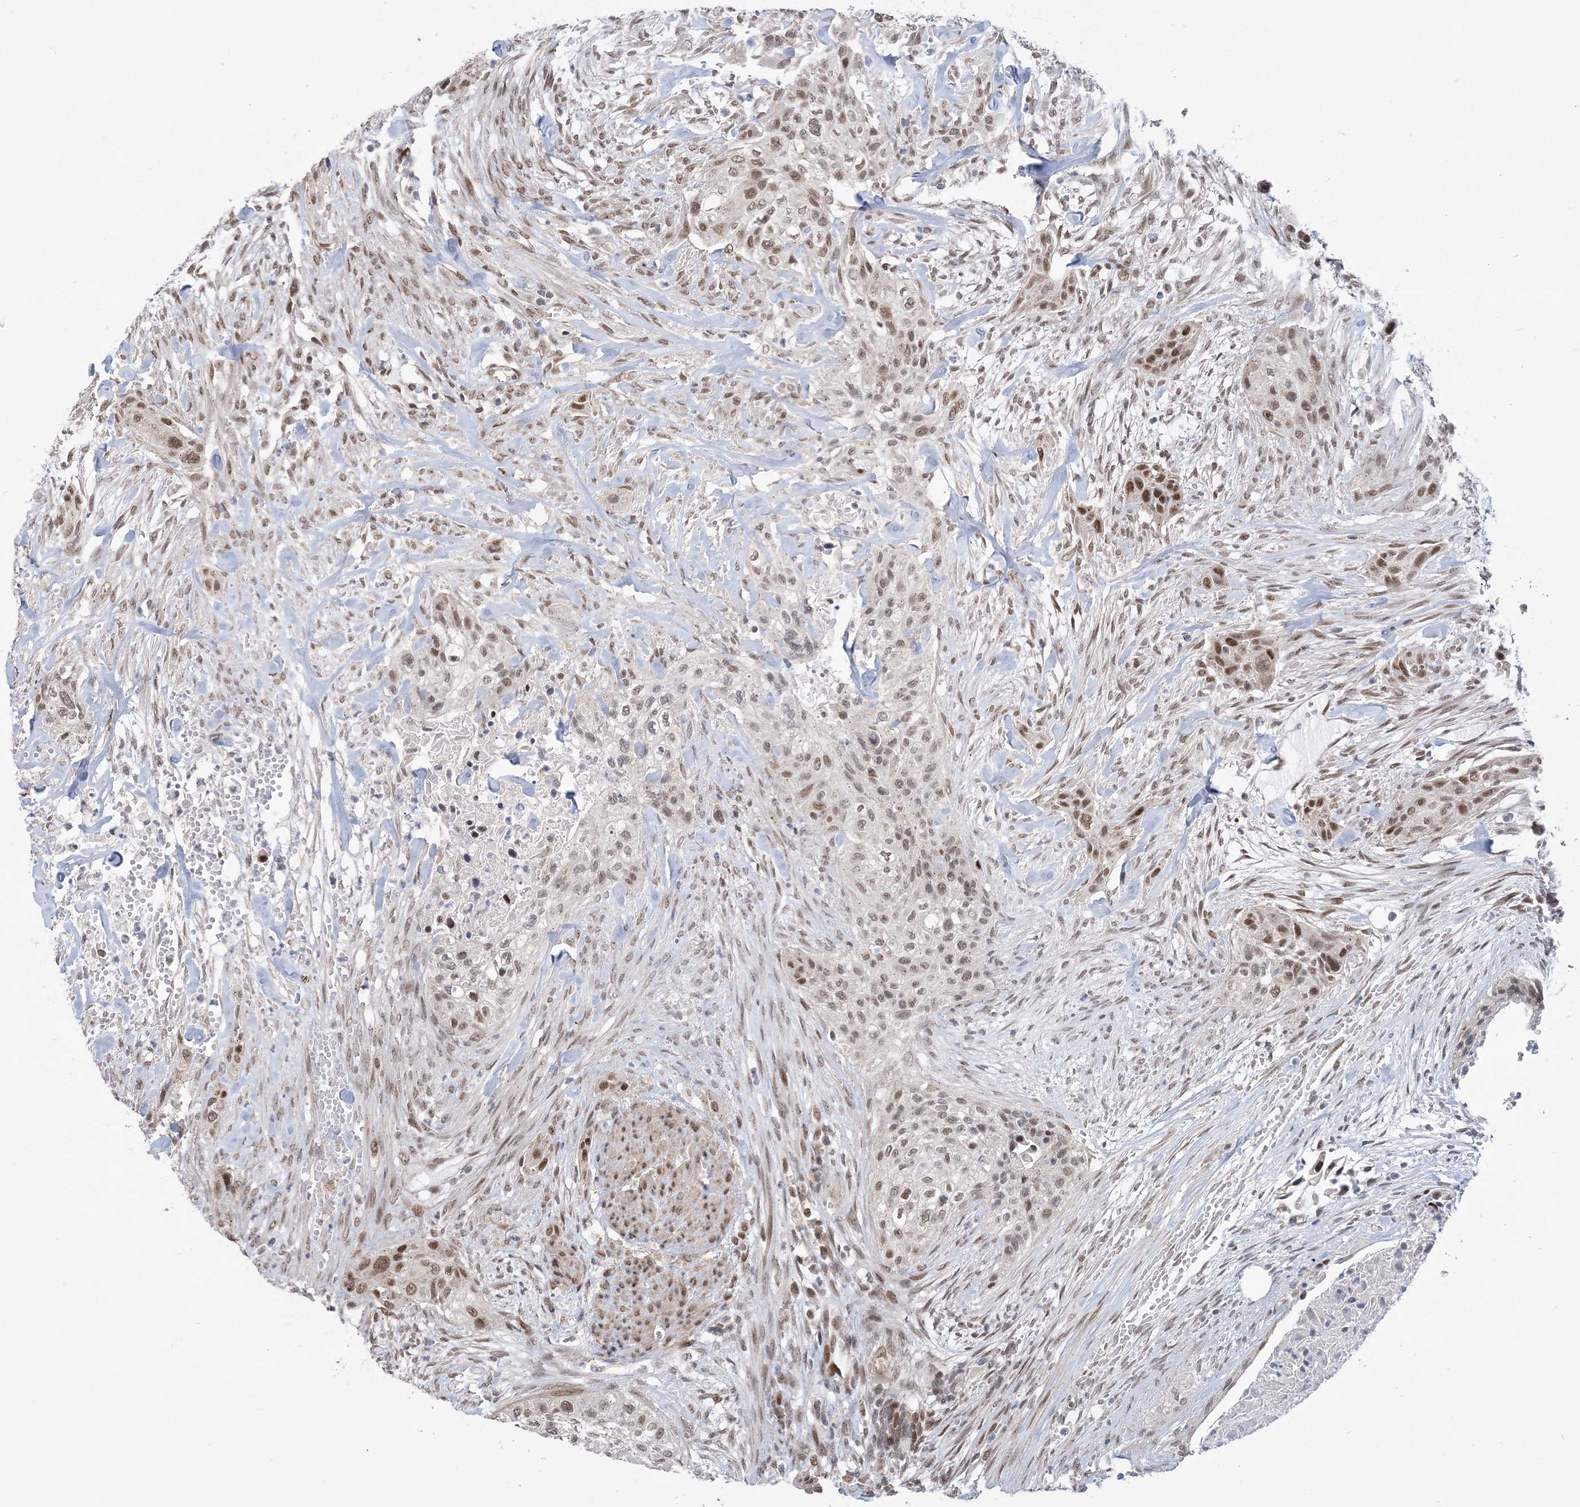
{"staining": {"intensity": "moderate", "quantity": ">75%", "location": "nuclear"}, "tissue": "urothelial cancer", "cell_type": "Tumor cells", "image_type": "cancer", "snomed": [{"axis": "morphology", "description": "Urothelial carcinoma, High grade"}, {"axis": "topography", "description": "Urinary bladder"}], "caption": "IHC photomicrograph of high-grade urothelial carcinoma stained for a protein (brown), which demonstrates medium levels of moderate nuclear expression in about >75% of tumor cells.", "gene": "WAC", "patient": {"sex": "male", "age": 35}}